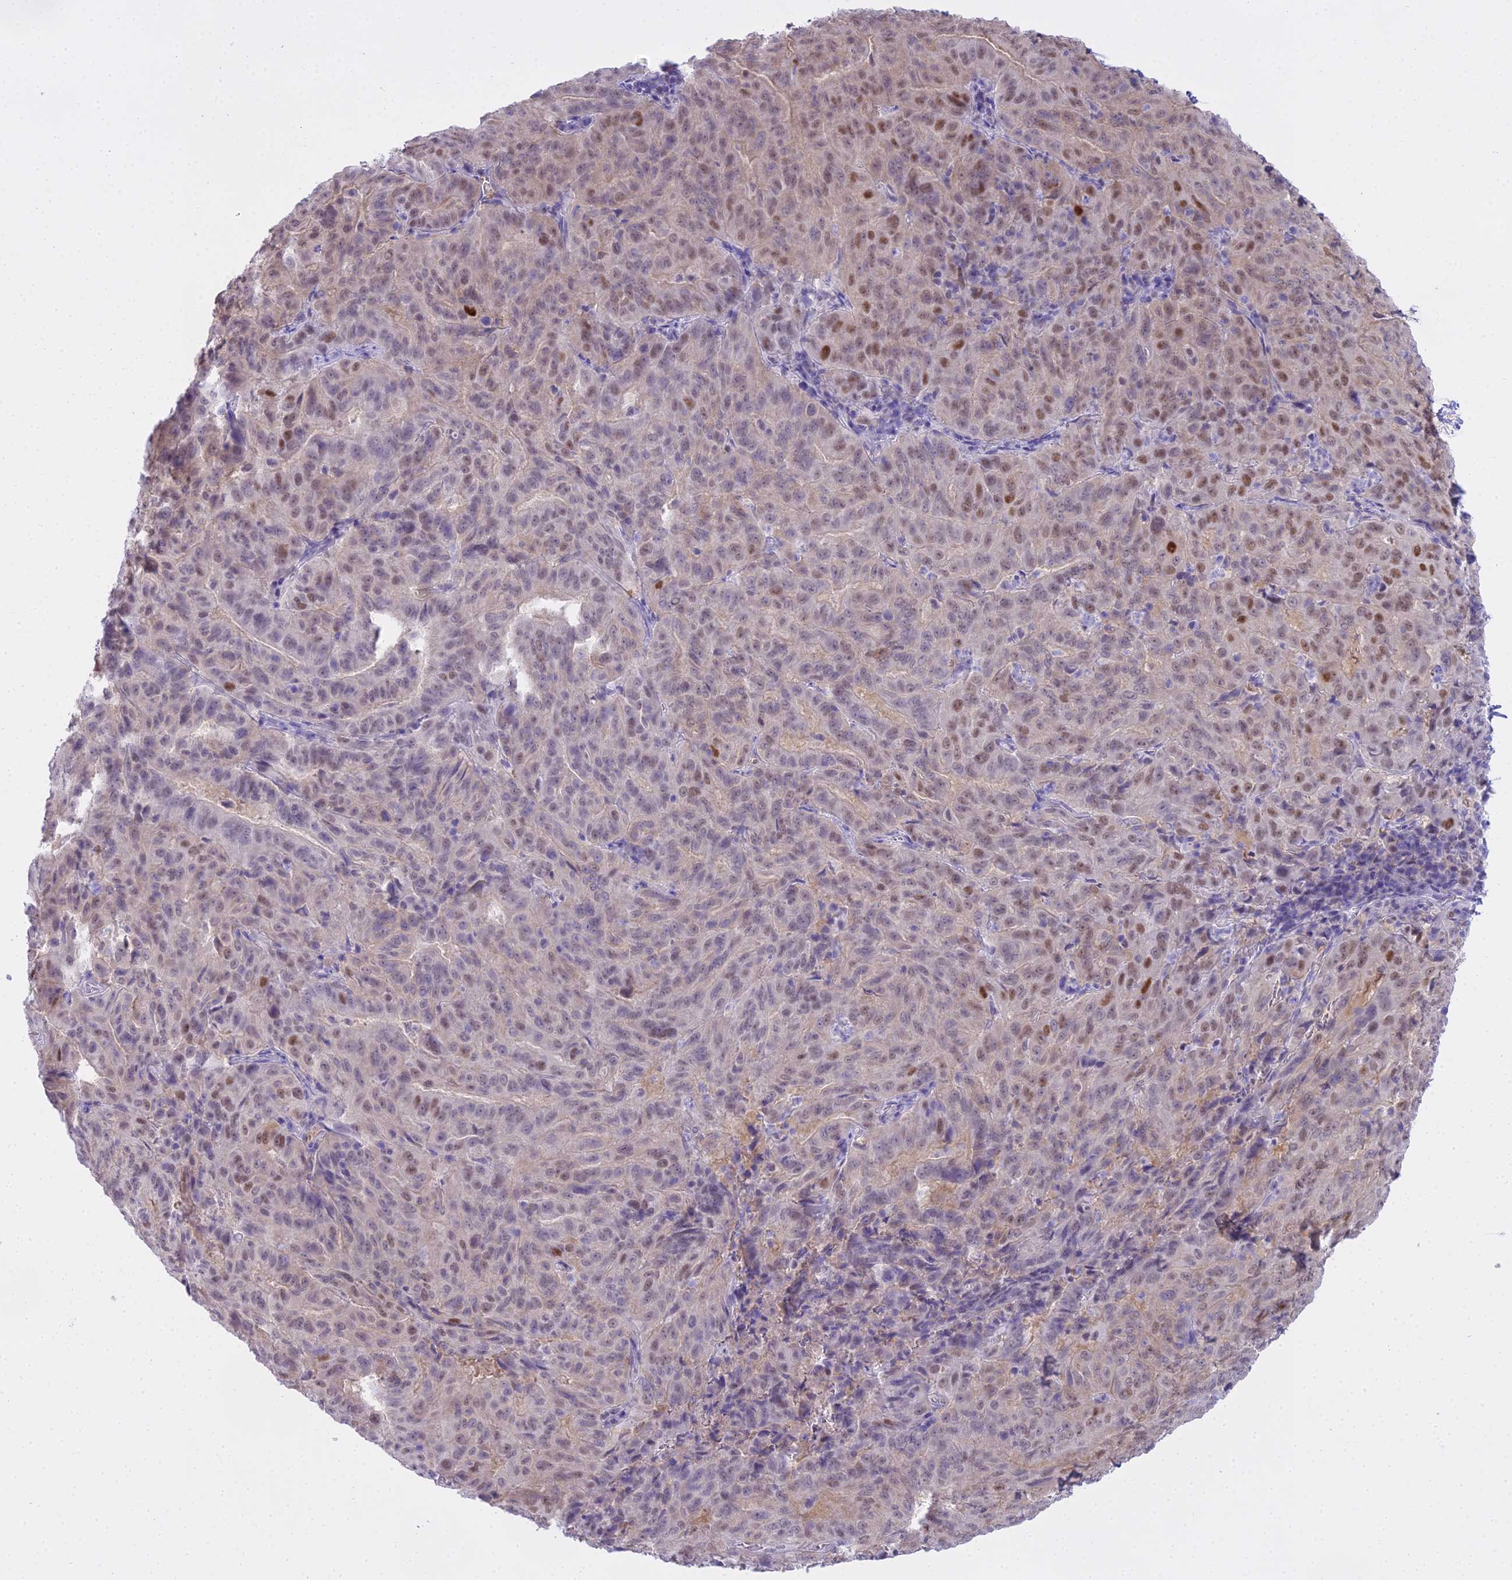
{"staining": {"intensity": "moderate", "quantity": "<25%", "location": "nuclear"}, "tissue": "pancreatic cancer", "cell_type": "Tumor cells", "image_type": "cancer", "snomed": [{"axis": "morphology", "description": "Adenocarcinoma, NOS"}, {"axis": "topography", "description": "Pancreas"}], "caption": "IHC staining of pancreatic cancer, which shows low levels of moderate nuclear expression in approximately <25% of tumor cells indicating moderate nuclear protein positivity. The staining was performed using DAB (3,3'-diaminobenzidine) (brown) for protein detection and nuclei were counterstained in hematoxylin (blue).", "gene": "MAT2A", "patient": {"sex": "male", "age": 63}}